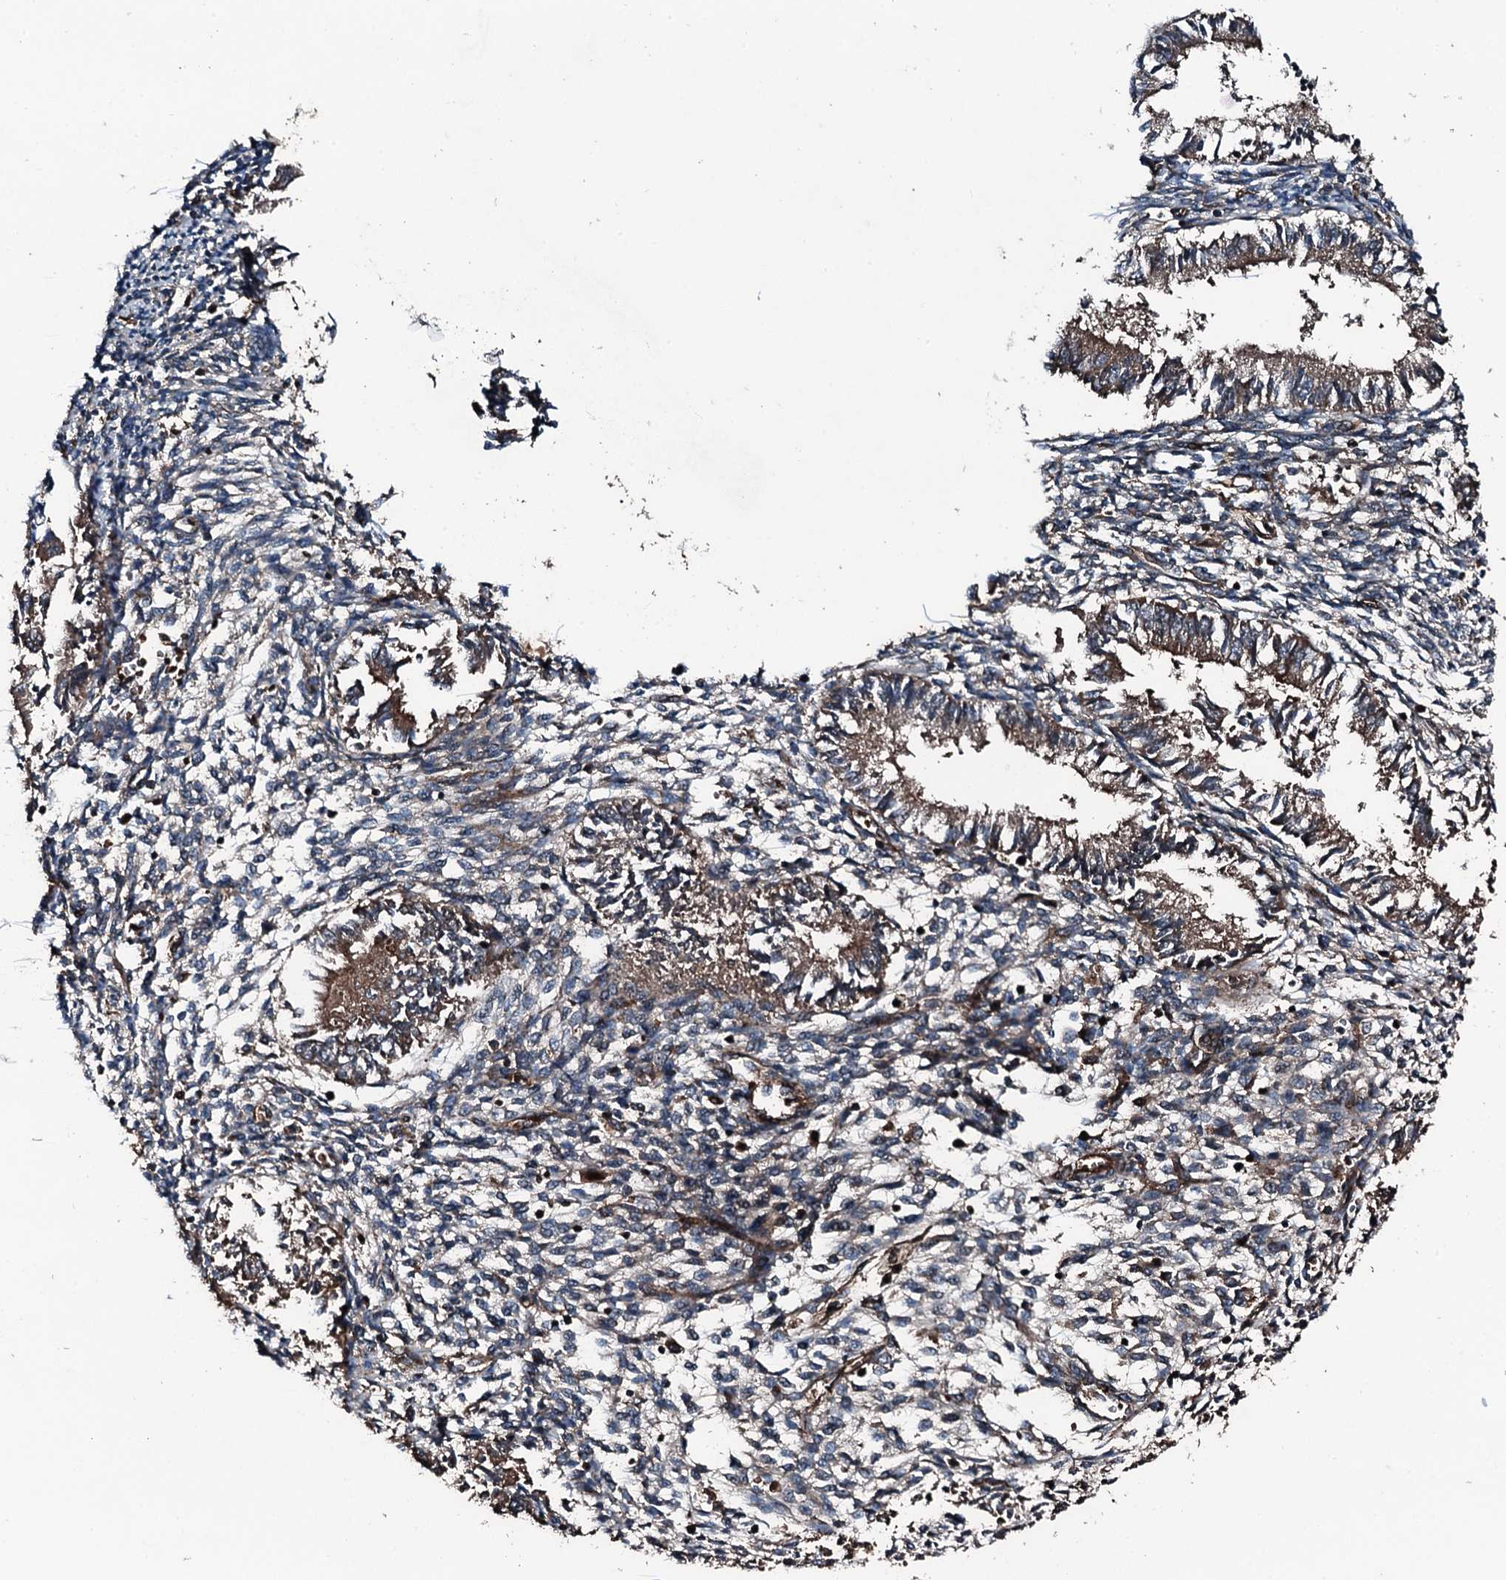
{"staining": {"intensity": "moderate", "quantity": "<25%", "location": "cytoplasmic/membranous"}, "tissue": "endometrium", "cell_type": "Cells in endometrial stroma", "image_type": "normal", "snomed": [{"axis": "morphology", "description": "Normal tissue, NOS"}, {"axis": "topography", "description": "Uterus"}, {"axis": "topography", "description": "Endometrium"}], "caption": "Immunohistochemistry histopathology image of benign endometrium: human endometrium stained using IHC reveals low levels of moderate protein expression localized specifically in the cytoplasmic/membranous of cells in endometrial stroma, appearing as a cytoplasmic/membranous brown color.", "gene": "TRIM7", "patient": {"sex": "female", "age": 48}}